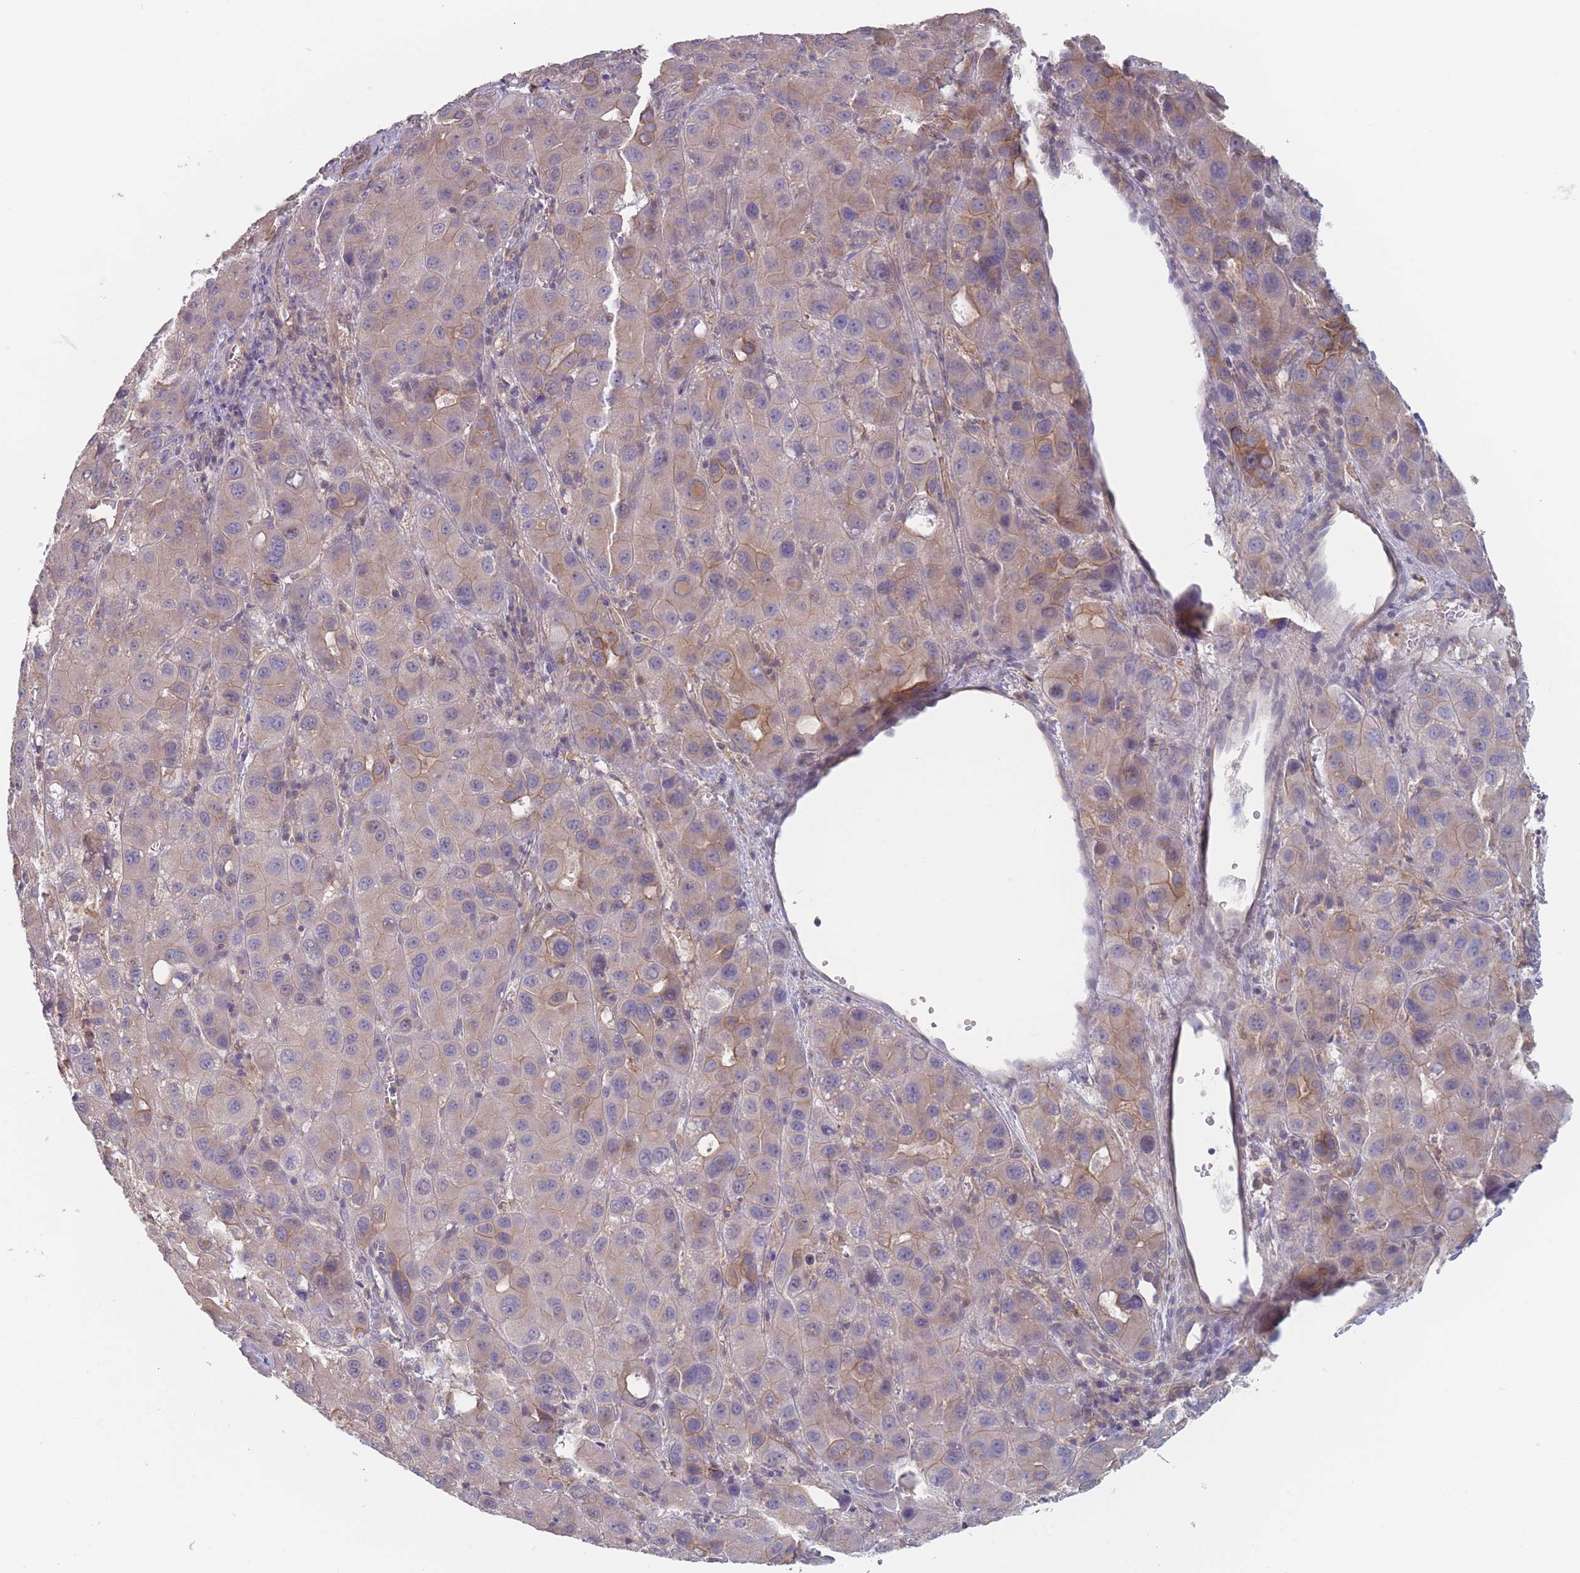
{"staining": {"intensity": "weak", "quantity": "<25%", "location": "cytoplasmic/membranous"}, "tissue": "liver cancer", "cell_type": "Tumor cells", "image_type": "cancer", "snomed": [{"axis": "morphology", "description": "Carcinoma, Hepatocellular, NOS"}, {"axis": "topography", "description": "Liver"}], "caption": "Human liver cancer stained for a protein using IHC demonstrates no expression in tumor cells.", "gene": "EFCC1", "patient": {"sex": "male", "age": 55}}